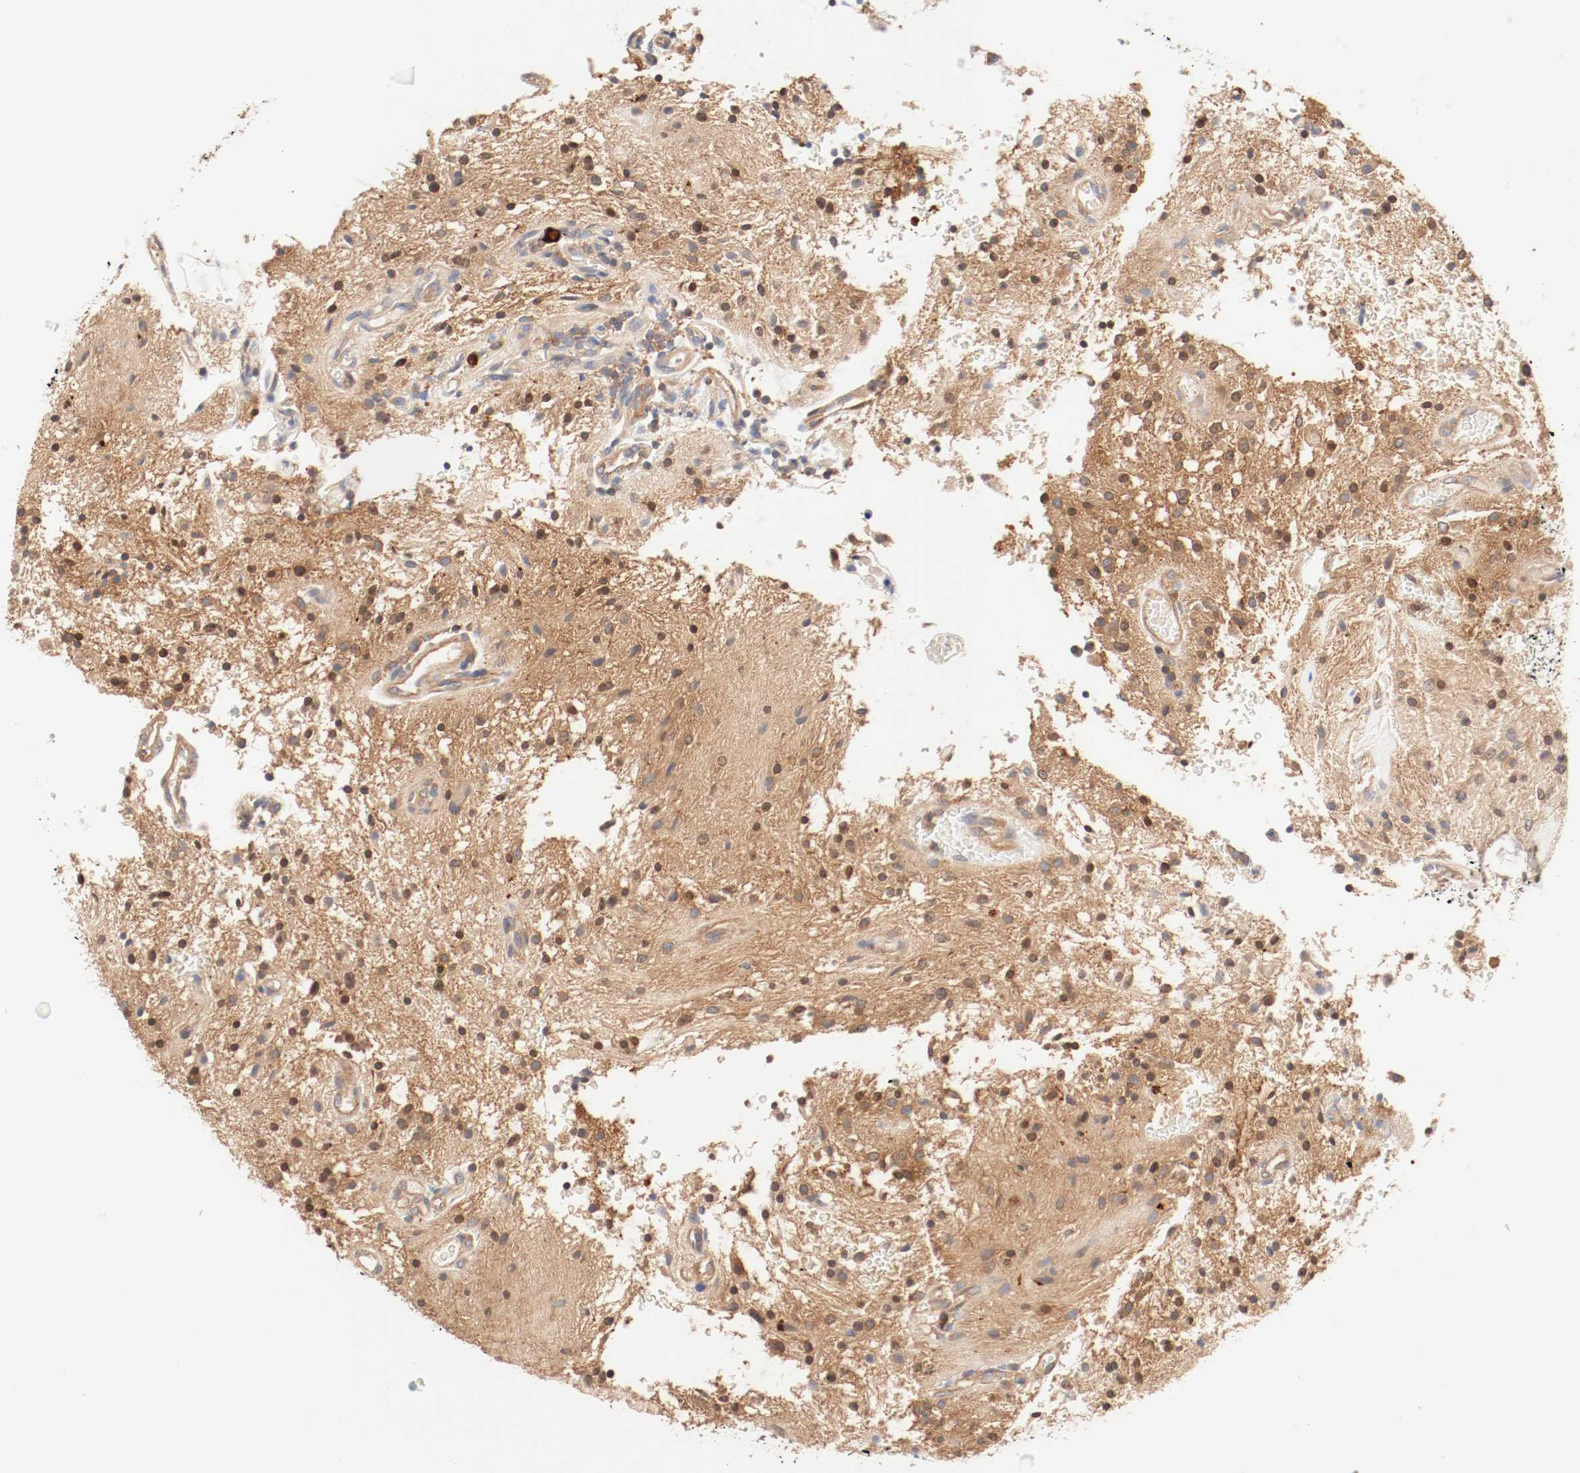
{"staining": {"intensity": "strong", "quantity": ">75%", "location": "cytoplasmic/membranous,nuclear"}, "tissue": "glioma", "cell_type": "Tumor cells", "image_type": "cancer", "snomed": [{"axis": "morphology", "description": "Glioma, malignant, NOS"}, {"axis": "topography", "description": "Cerebellum"}], "caption": "Glioma (malignant) was stained to show a protein in brown. There is high levels of strong cytoplasmic/membranous and nuclear staining in about >75% of tumor cells.", "gene": "GIT1", "patient": {"sex": "female", "age": 10}}